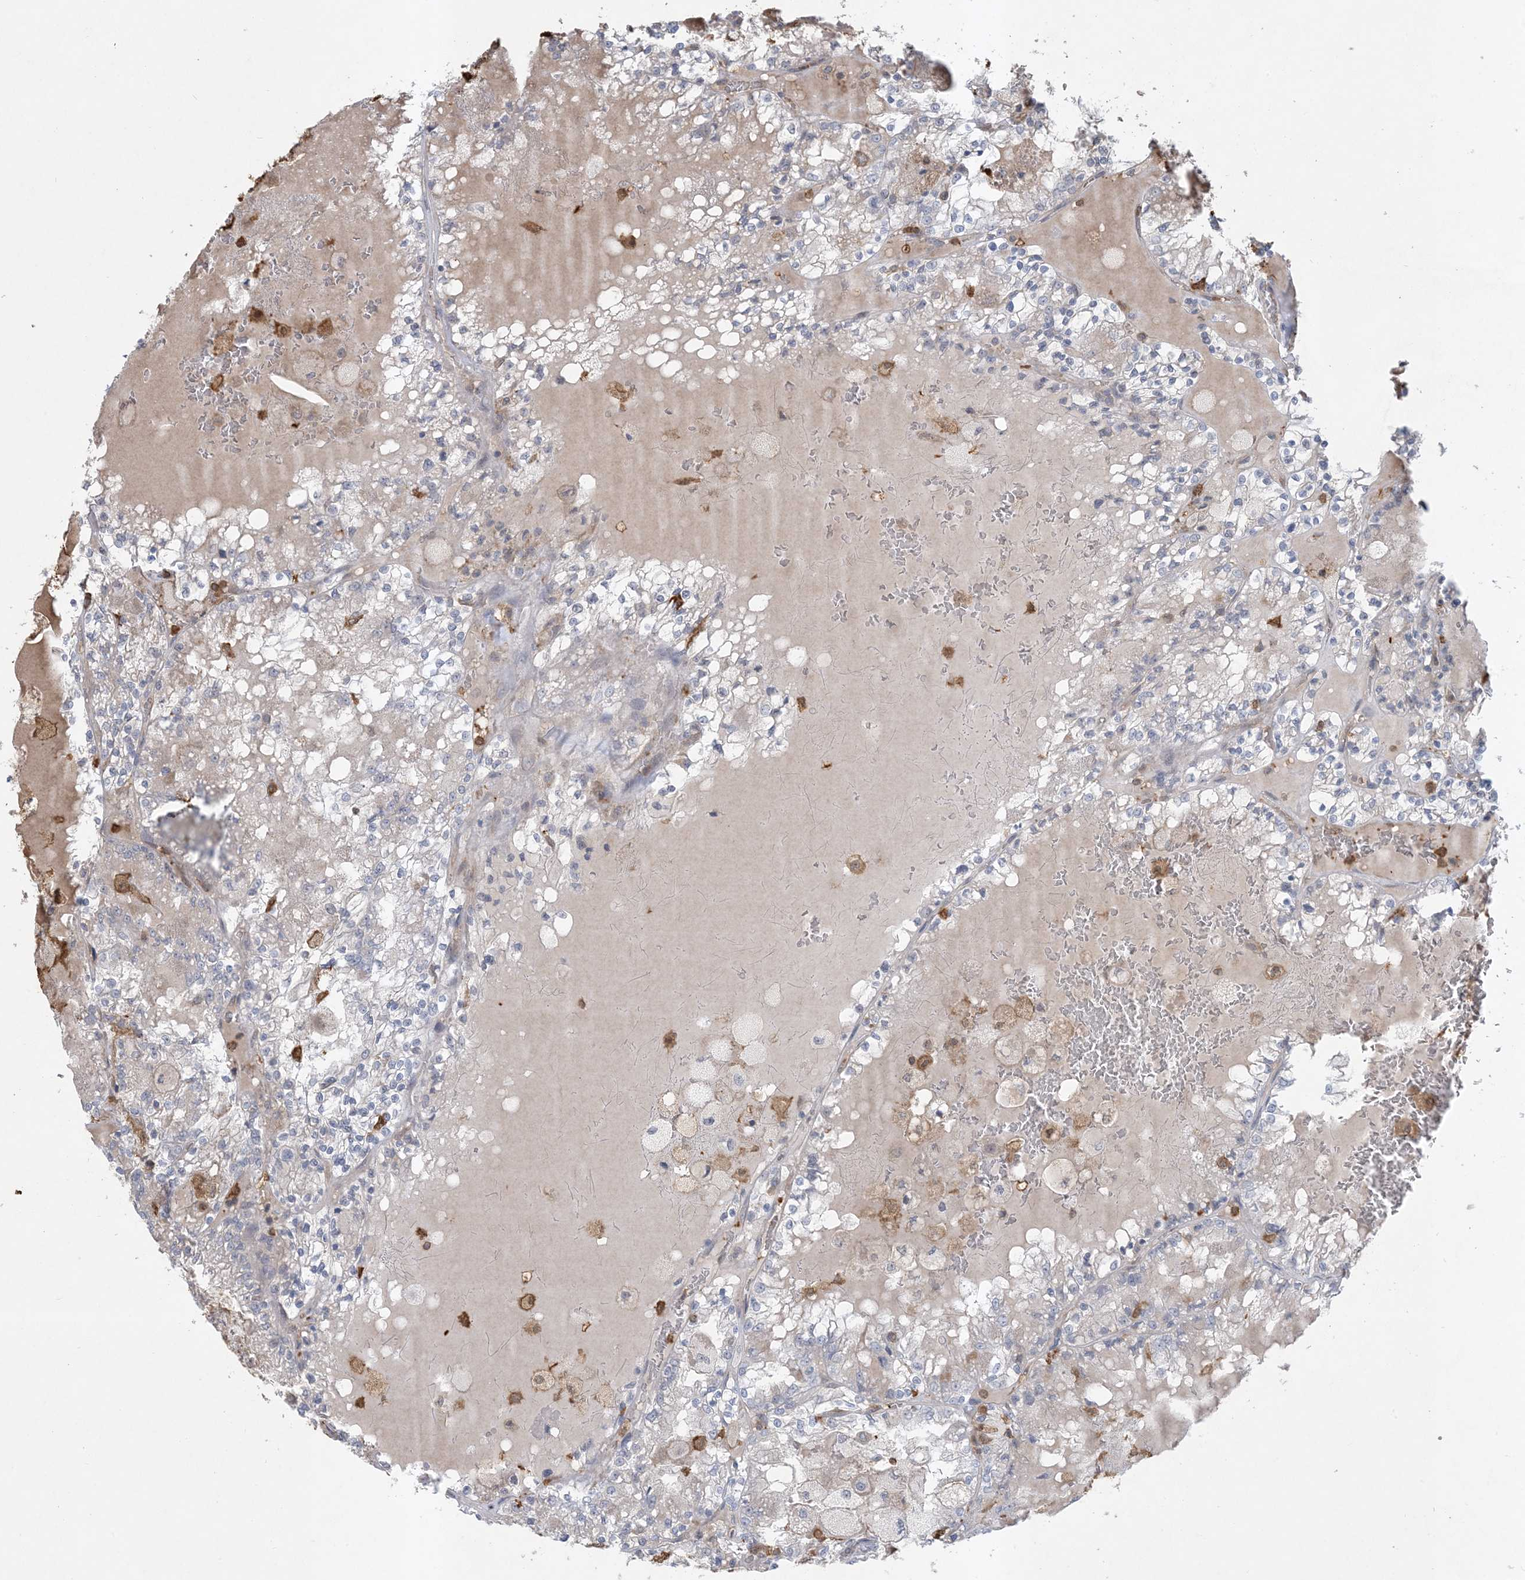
{"staining": {"intensity": "negative", "quantity": "none", "location": "none"}, "tissue": "renal cancer", "cell_type": "Tumor cells", "image_type": "cancer", "snomed": [{"axis": "morphology", "description": "Adenocarcinoma, NOS"}, {"axis": "topography", "description": "Kidney"}], "caption": "DAB (3,3'-diaminobenzidine) immunohistochemical staining of renal cancer (adenocarcinoma) shows no significant positivity in tumor cells. (Brightfield microscopy of DAB immunohistochemistry at high magnification).", "gene": "TMSB4X", "patient": {"sex": "female", "age": 56}}